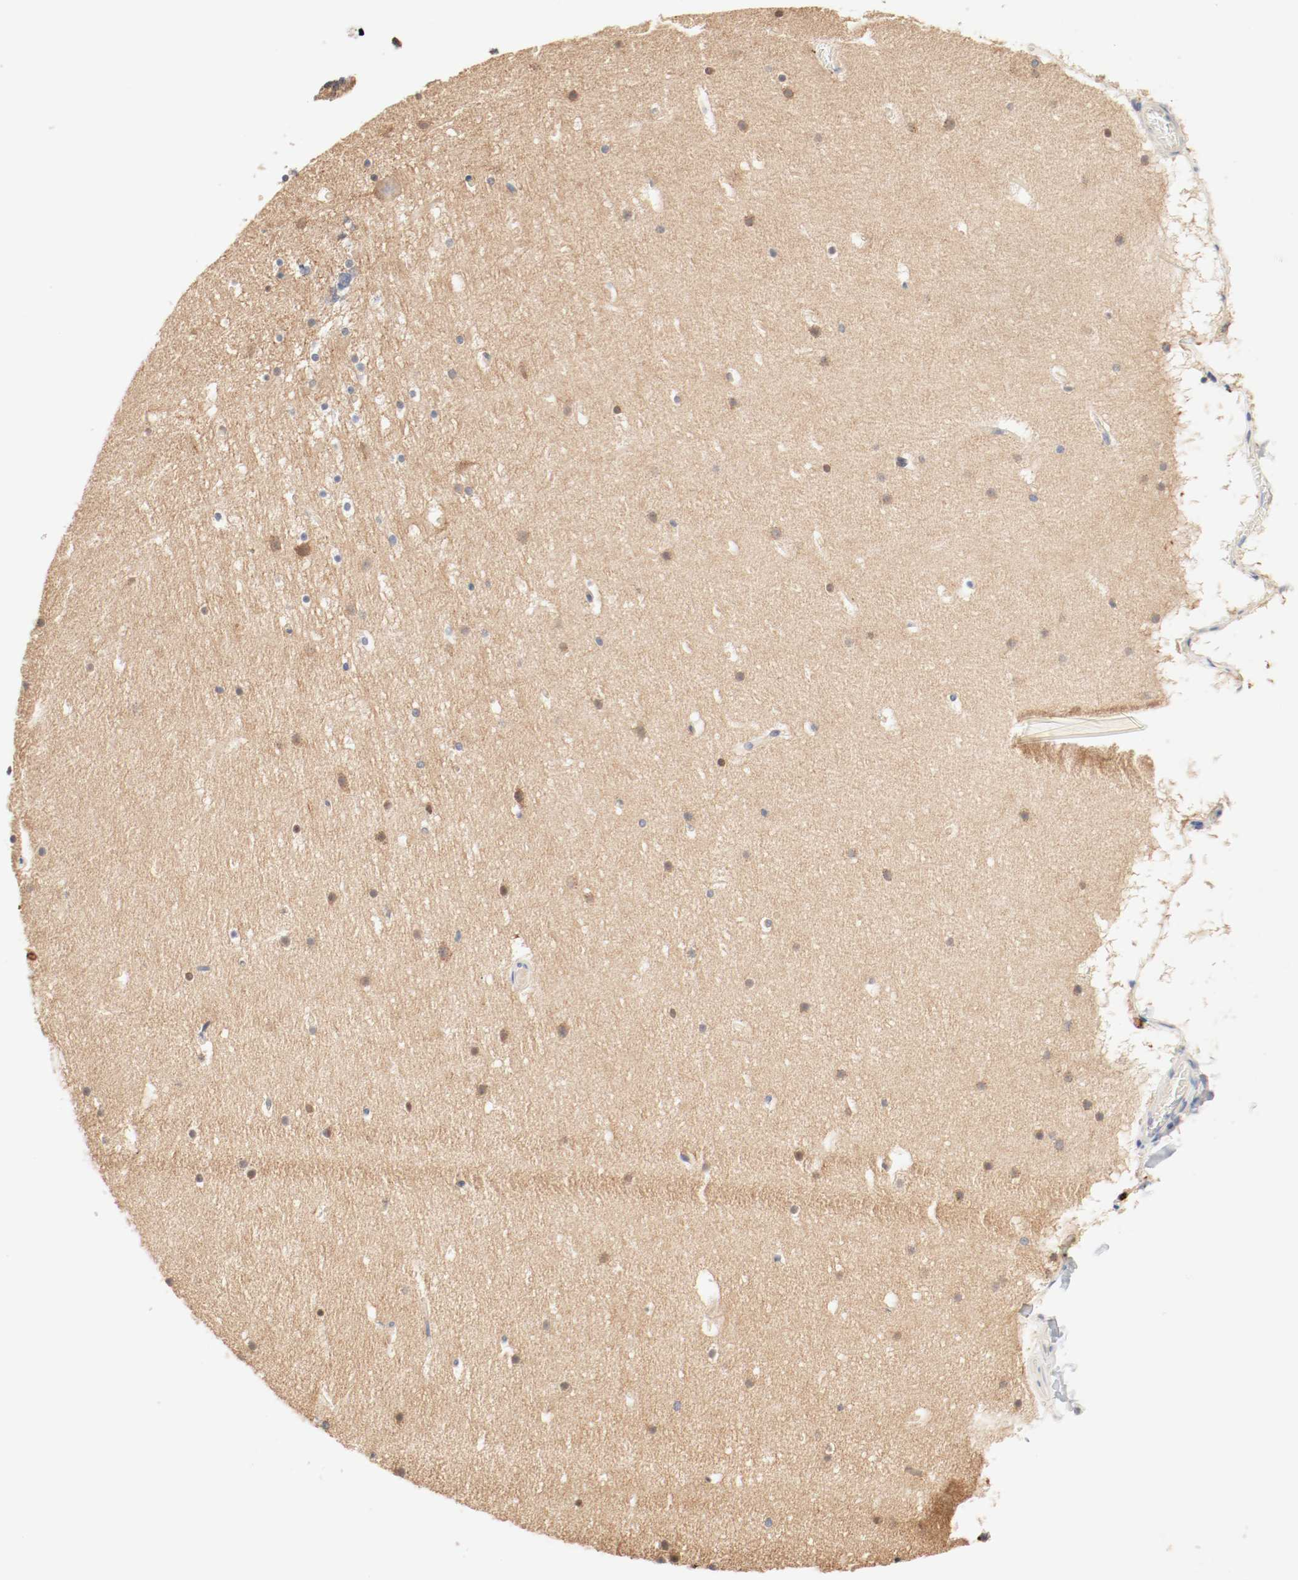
{"staining": {"intensity": "moderate", "quantity": "25%-75%", "location": "cytoplasmic/membranous"}, "tissue": "cerebellum", "cell_type": "Cells in granular layer", "image_type": "normal", "snomed": [{"axis": "morphology", "description": "Normal tissue, NOS"}, {"axis": "topography", "description": "Cerebellum"}], "caption": "Immunohistochemistry (IHC) of normal cerebellum shows medium levels of moderate cytoplasmic/membranous positivity in approximately 25%-75% of cells in granular layer.", "gene": "GIT1", "patient": {"sex": "male", "age": 45}}